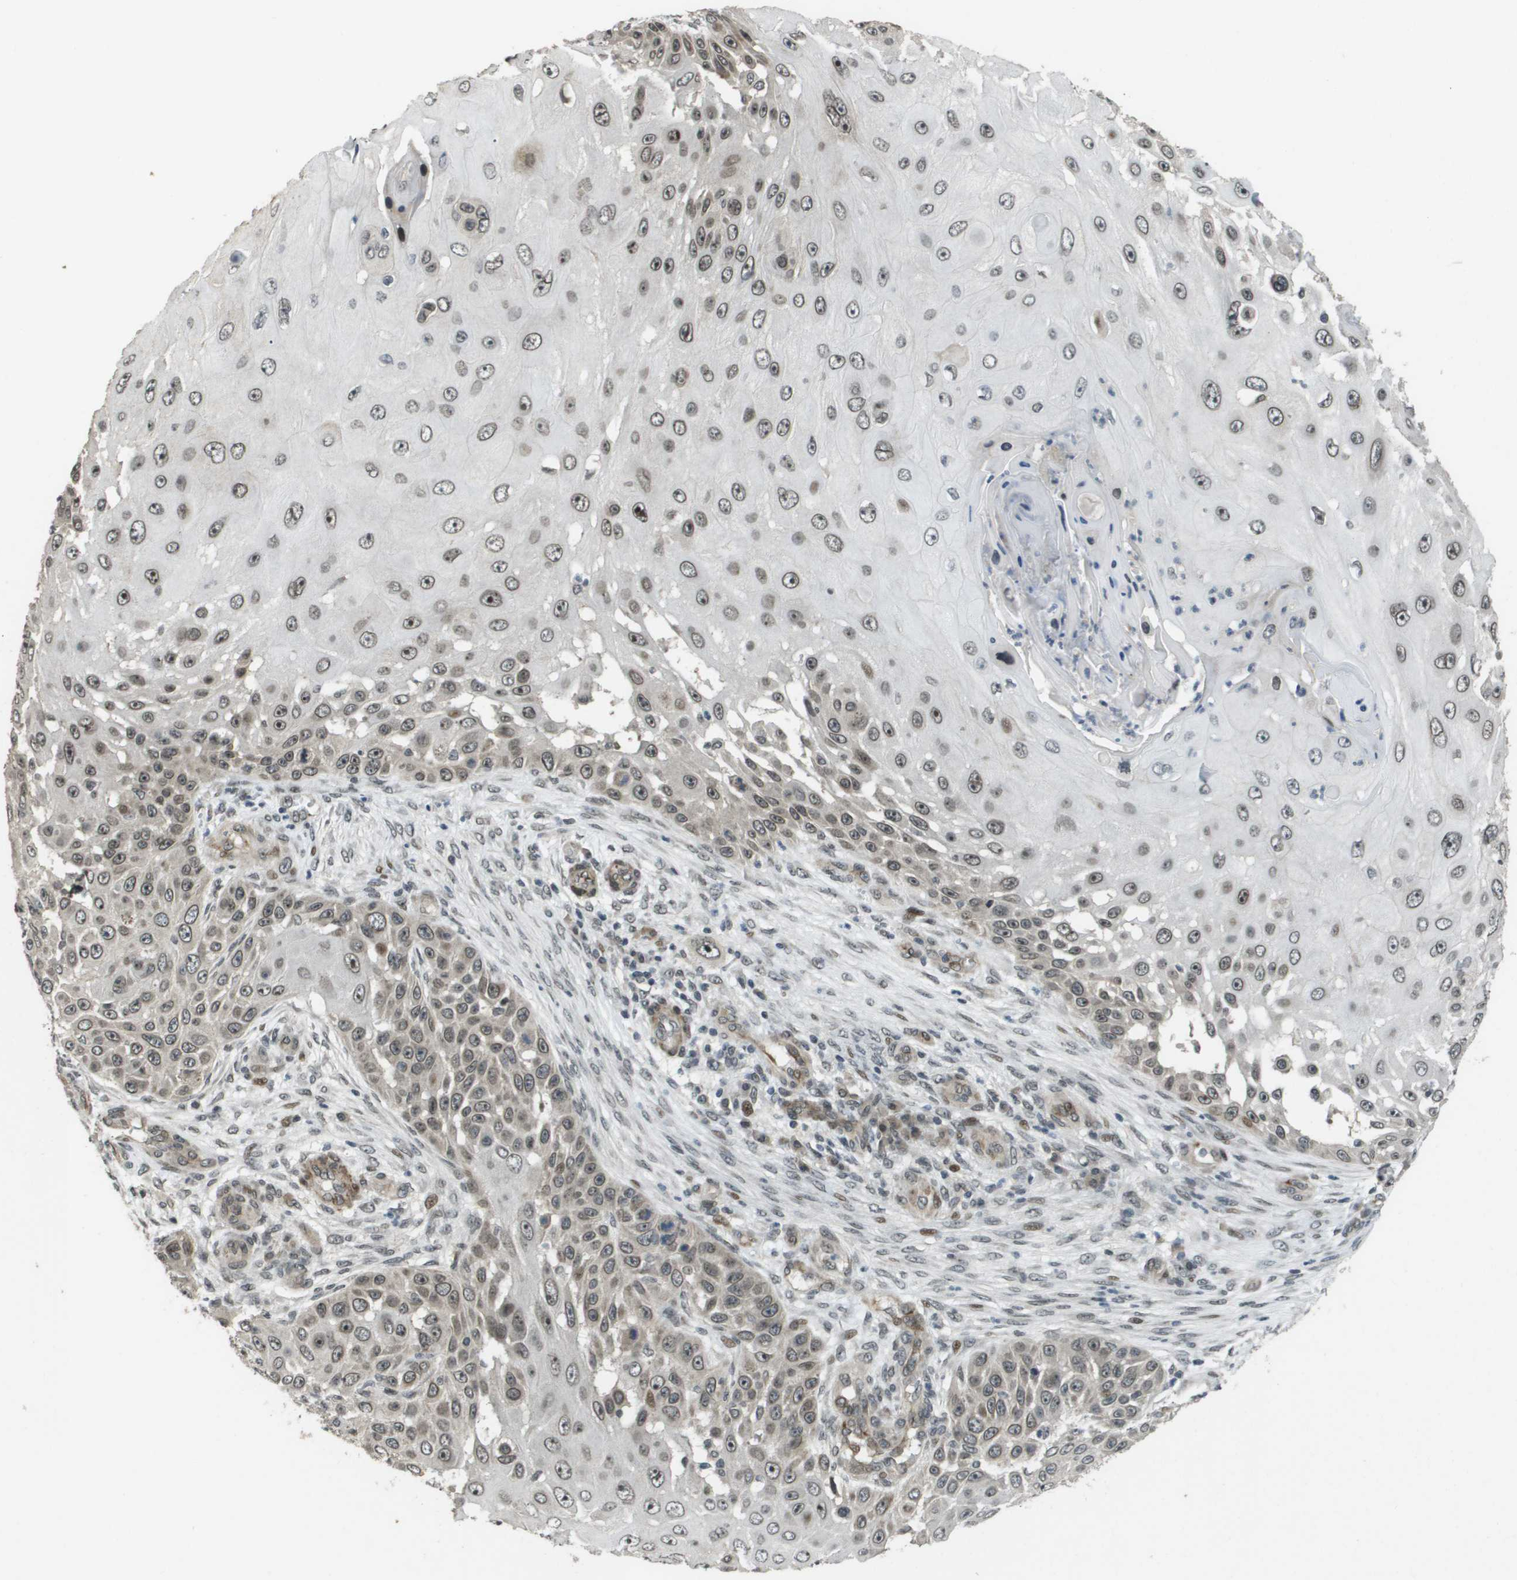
{"staining": {"intensity": "weak", "quantity": ">75%", "location": "nuclear"}, "tissue": "skin cancer", "cell_type": "Tumor cells", "image_type": "cancer", "snomed": [{"axis": "morphology", "description": "Squamous cell carcinoma, NOS"}, {"axis": "topography", "description": "Skin"}], "caption": "Immunohistochemical staining of skin squamous cell carcinoma shows weak nuclear protein positivity in approximately >75% of tumor cells.", "gene": "KAT5", "patient": {"sex": "female", "age": 44}}